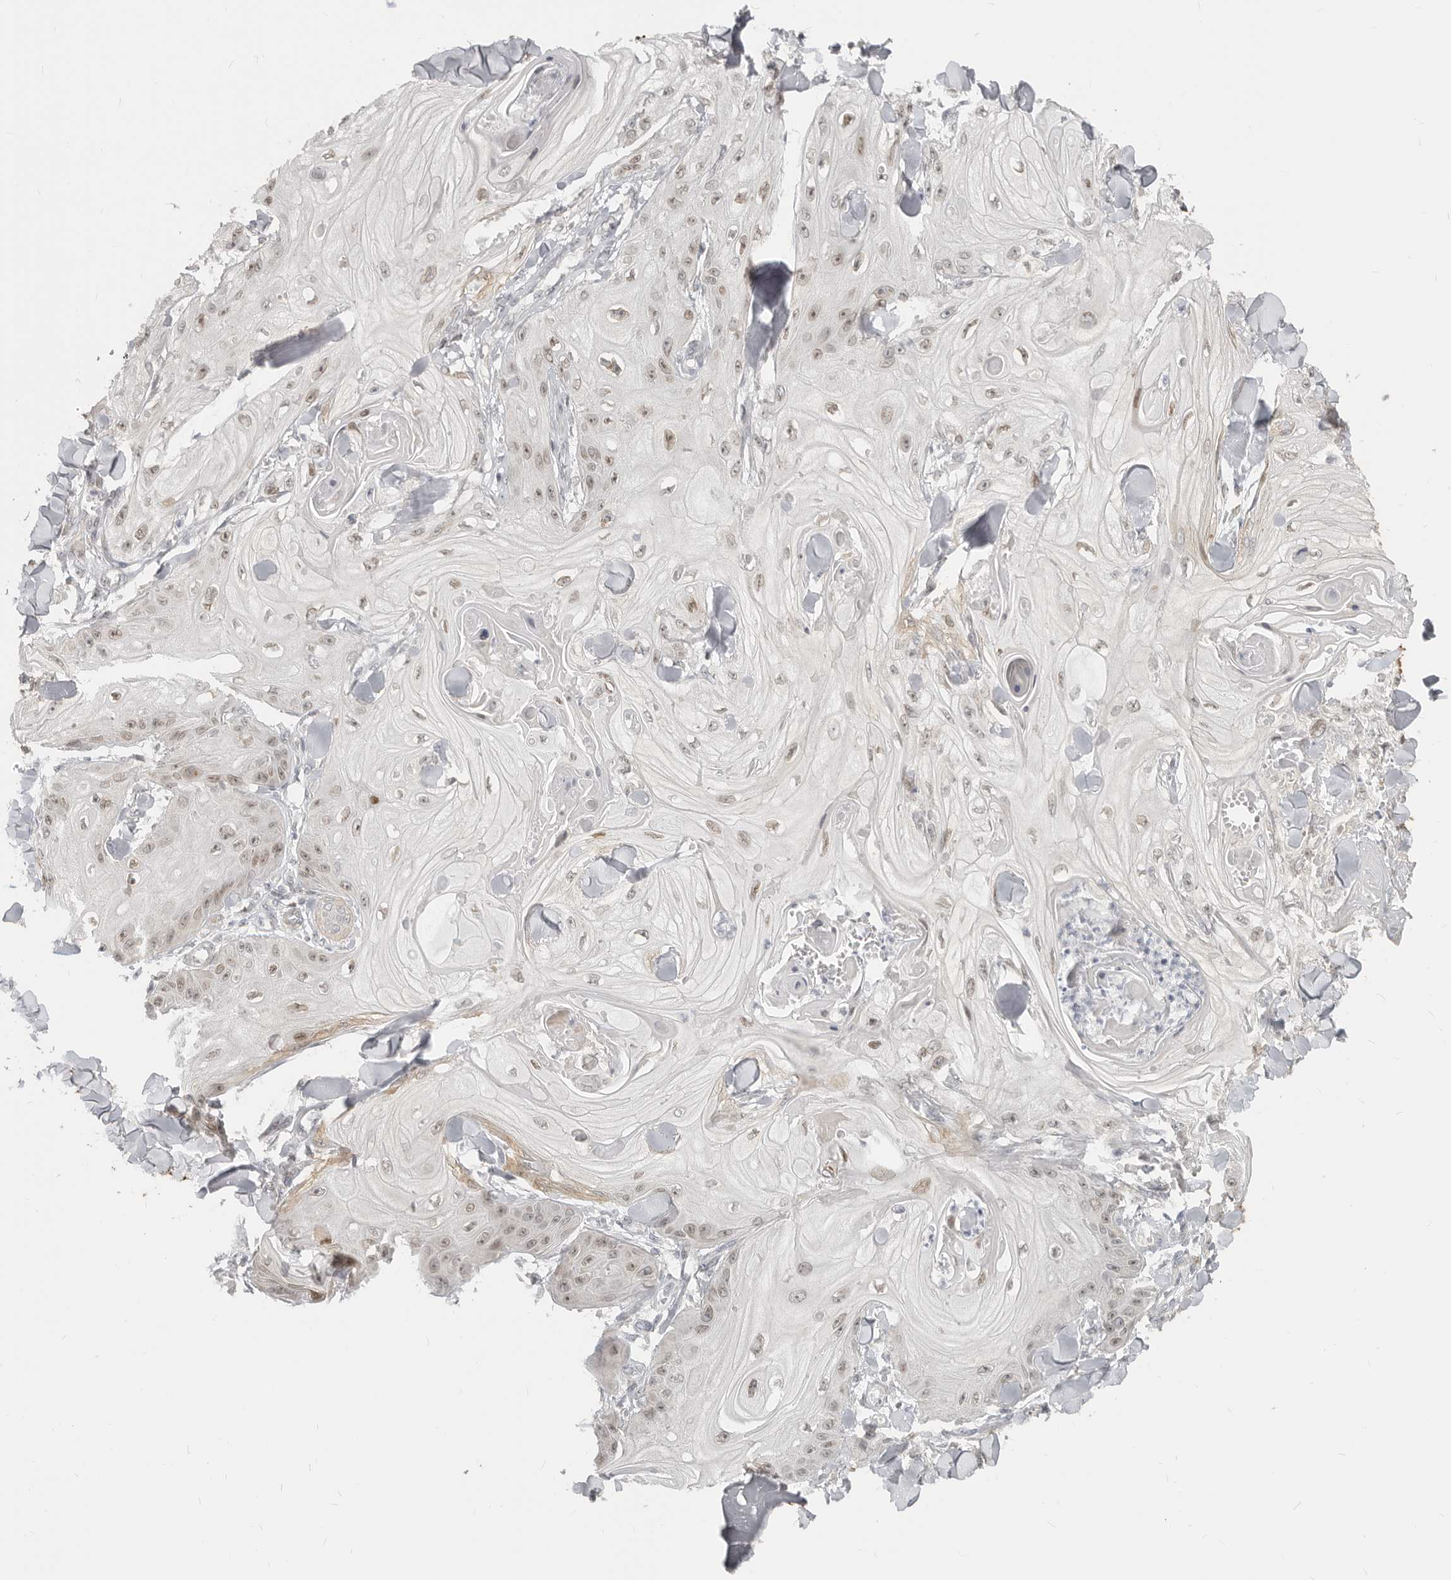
{"staining": {"intensity": "weak", "quantity": ">75%", "location": "cytoplasmic/membranous,nuclear"}, "tissue": "skin cancer", "cell_type": "Tumor cells", "image_type": "cancer", "snomed": [{"axis": "morphology", "description": "Squamous cell carcinoma, NOS"}, {"axis": "topography", "description": "Skin"}], "caption": "The image shows immunohistochemical staining of skin cancer. There is weak cytoplasmic/membranous and nuclear expression is appreciated in approximately >75% of tumor cells.", "gene": "NUP153", "patient": {"sex": "male", "age": 74}}